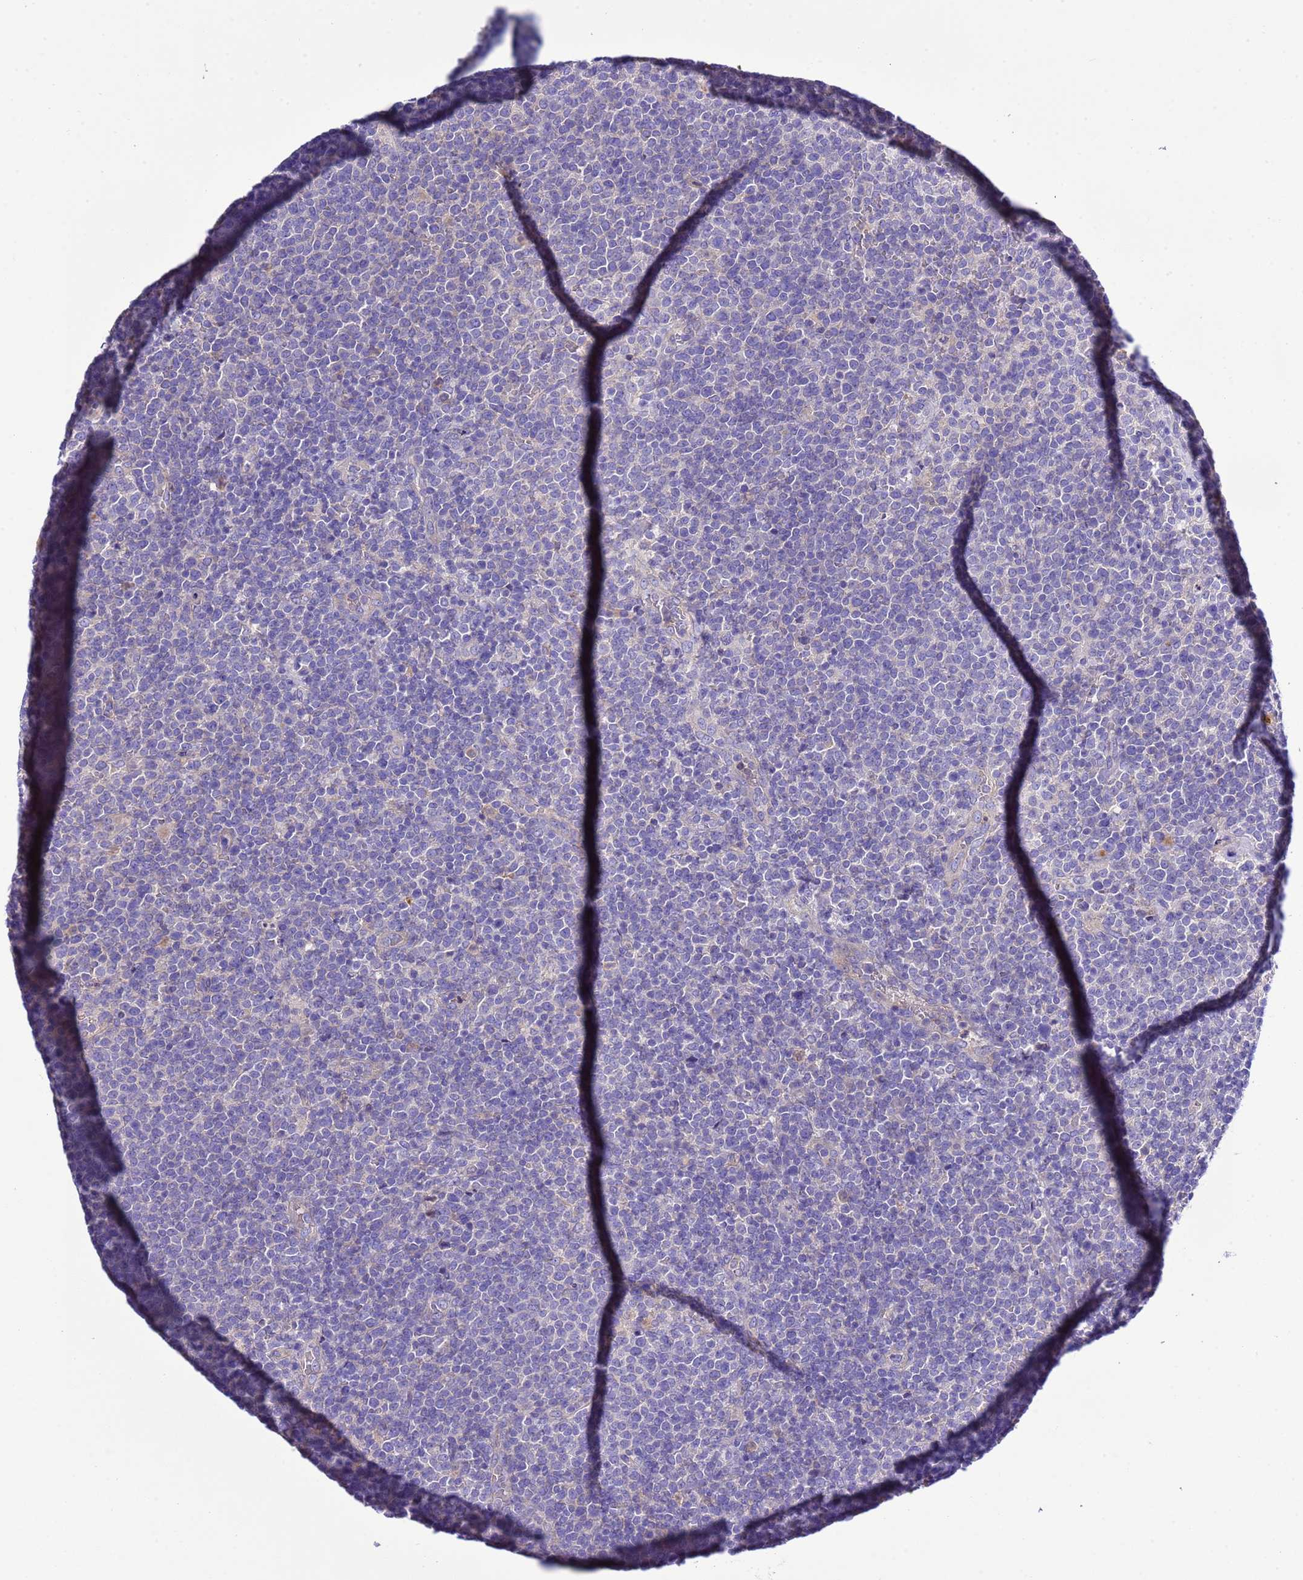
{"staining": {"intensity": "negative", "quantity": "none", "location": "none"}, "tissue": "lymphoma", "cell_type": "Tumor cells", "image_type": "cancer", "snomed": [{"axis": "morphology", "description": "Malignant lymphoma, non-Hodgkin's type, High grade"}, {"axis": "topography", "description": "Lymph node"}], "caption": "The immunohistochemistry image has no significant staining in tumor cells of malignant lymphoma, non-Hodgkin's type (high-grade) tissue.", "gene": "KICS2", "patient": {"sex": "male", "age": 61}}